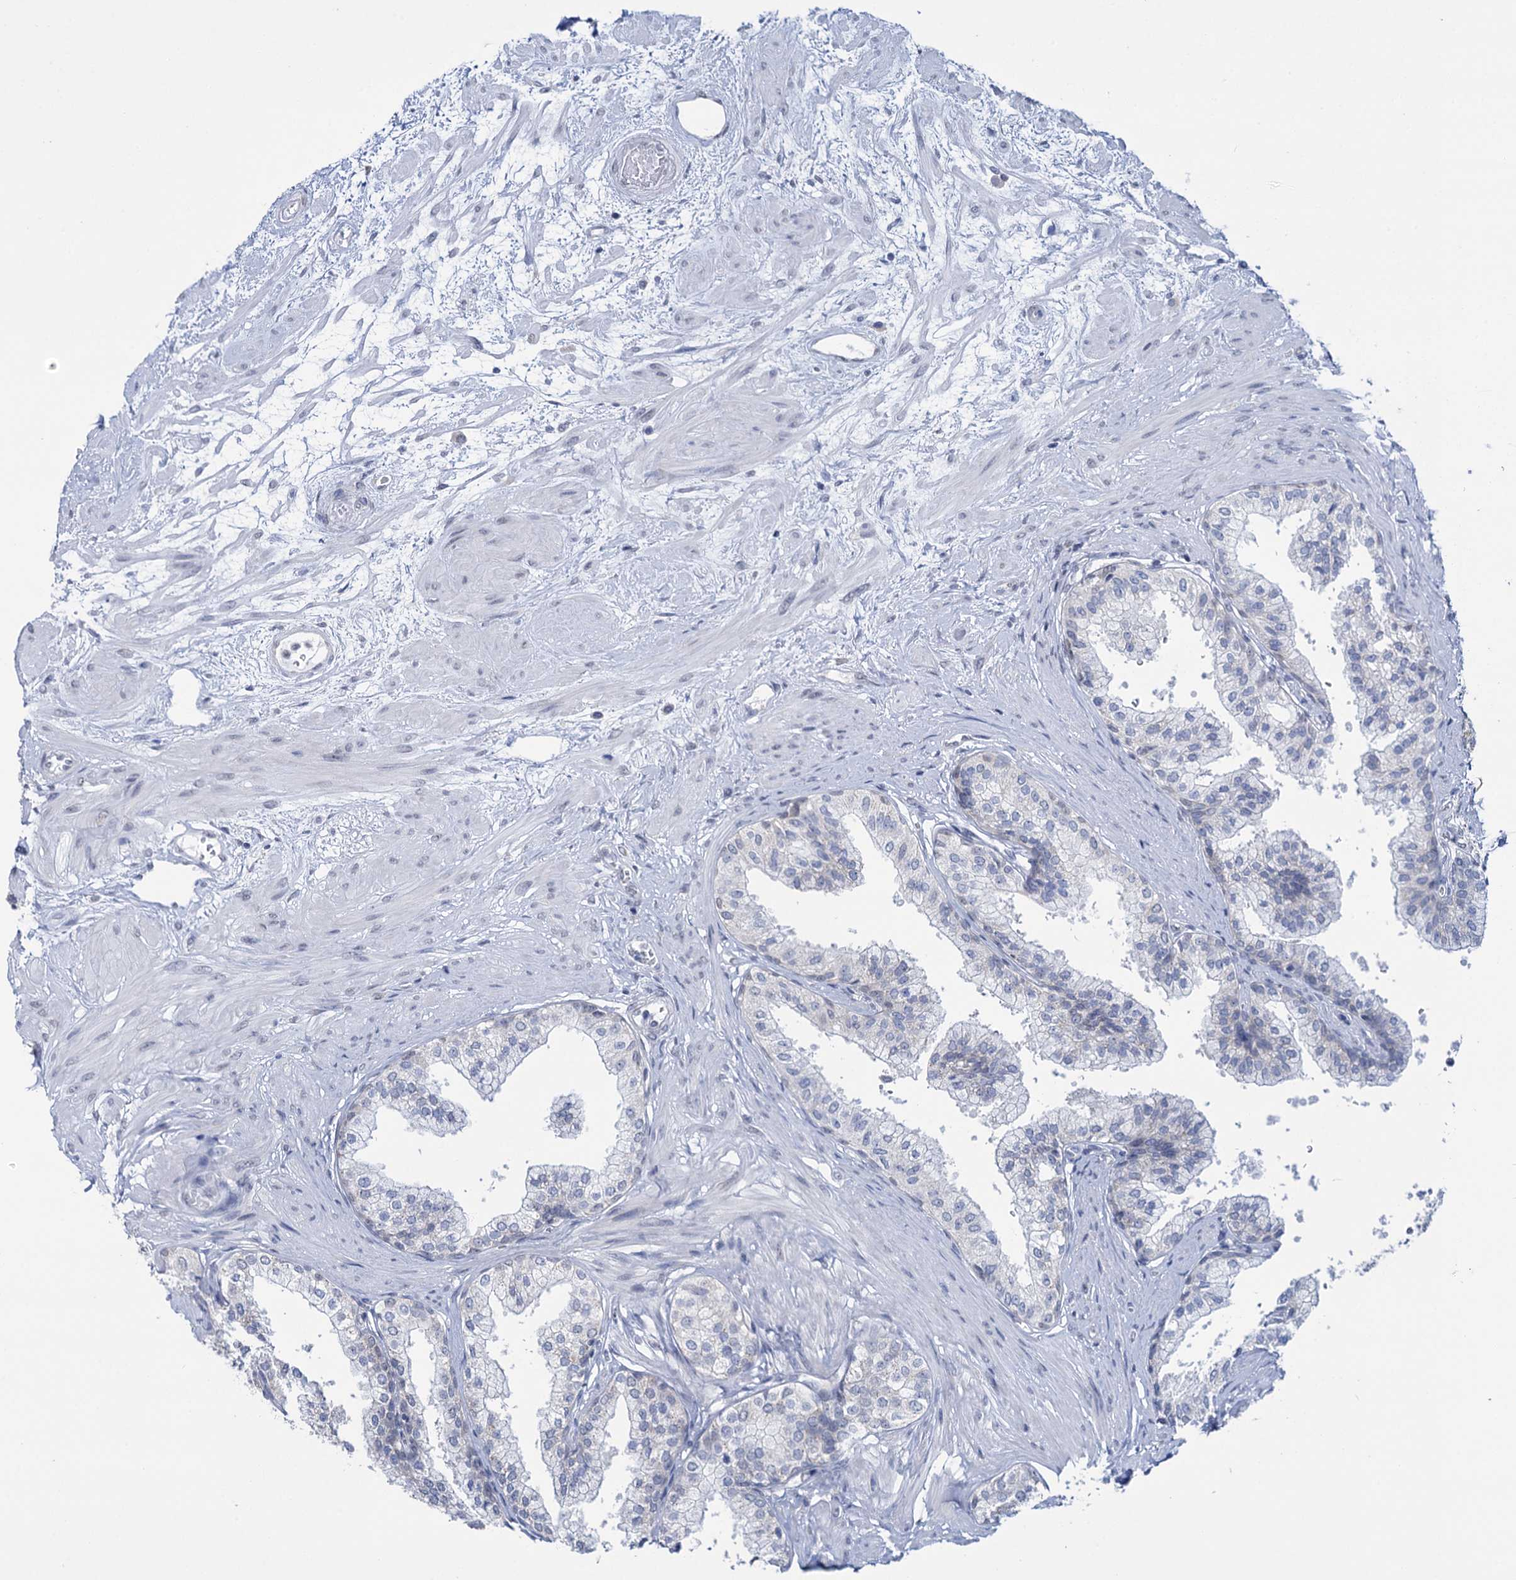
{"staining": {"intensity": "weak", "quantity": "25%-75%", "location": "nuclear"}, "tissue": "prostate", "cell_type": "Glandular cells", "image_type": "normal", "snomed": [{"axis": "morphology", "description": "Normal tissue, NOS"}, {"axis": "topography", "description": "Prostate"}], "caption": "Protein positivity by immunohistochemistry reveals weak nuclear expression in approximately 25%-75% of glandular cells in normal prostate.", "gene": "SPATS2", "patient": {"sex": "male", "age": 60}}